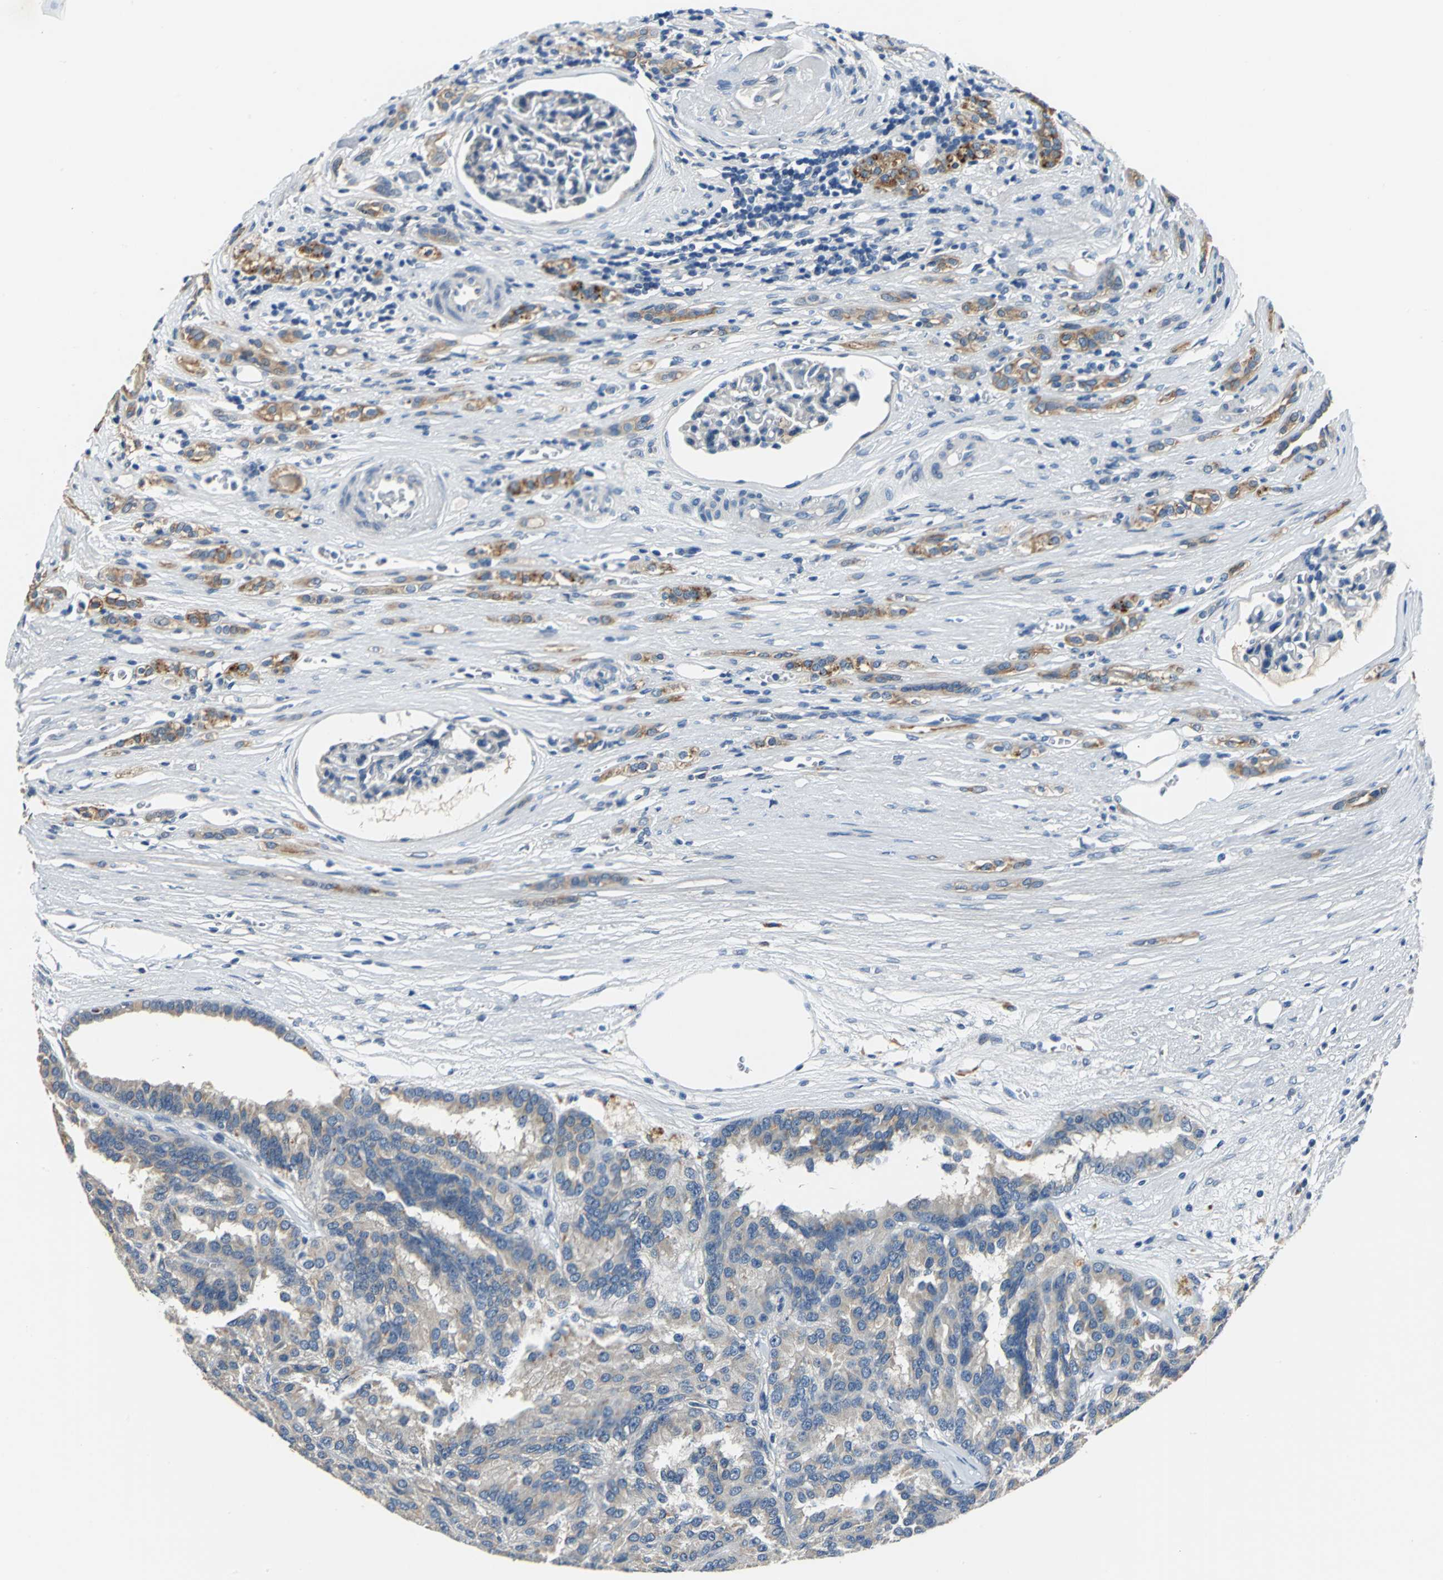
{"staining": {"intensity": "moderate", "quantity": ">75%", "location": "cytoplasmic/membranous"}, "tissue": "renal cancer", "cell_type": "Tumor cells", "image_type": "cancer", "snomed": [{"axis": "morphology", "description": "Adenocarcinoma, NOS"}, {"axis": "topography", "description": "Kidney"}], "caption": "Immunohistochemical staining of human renal cancer (adenocarcinoma) reveals moderate cytoplasmic/membranous protein expression in about >75% of tumor cells.", "gene": "RASD2", "patient": {"sex": "male", "age": 46}}